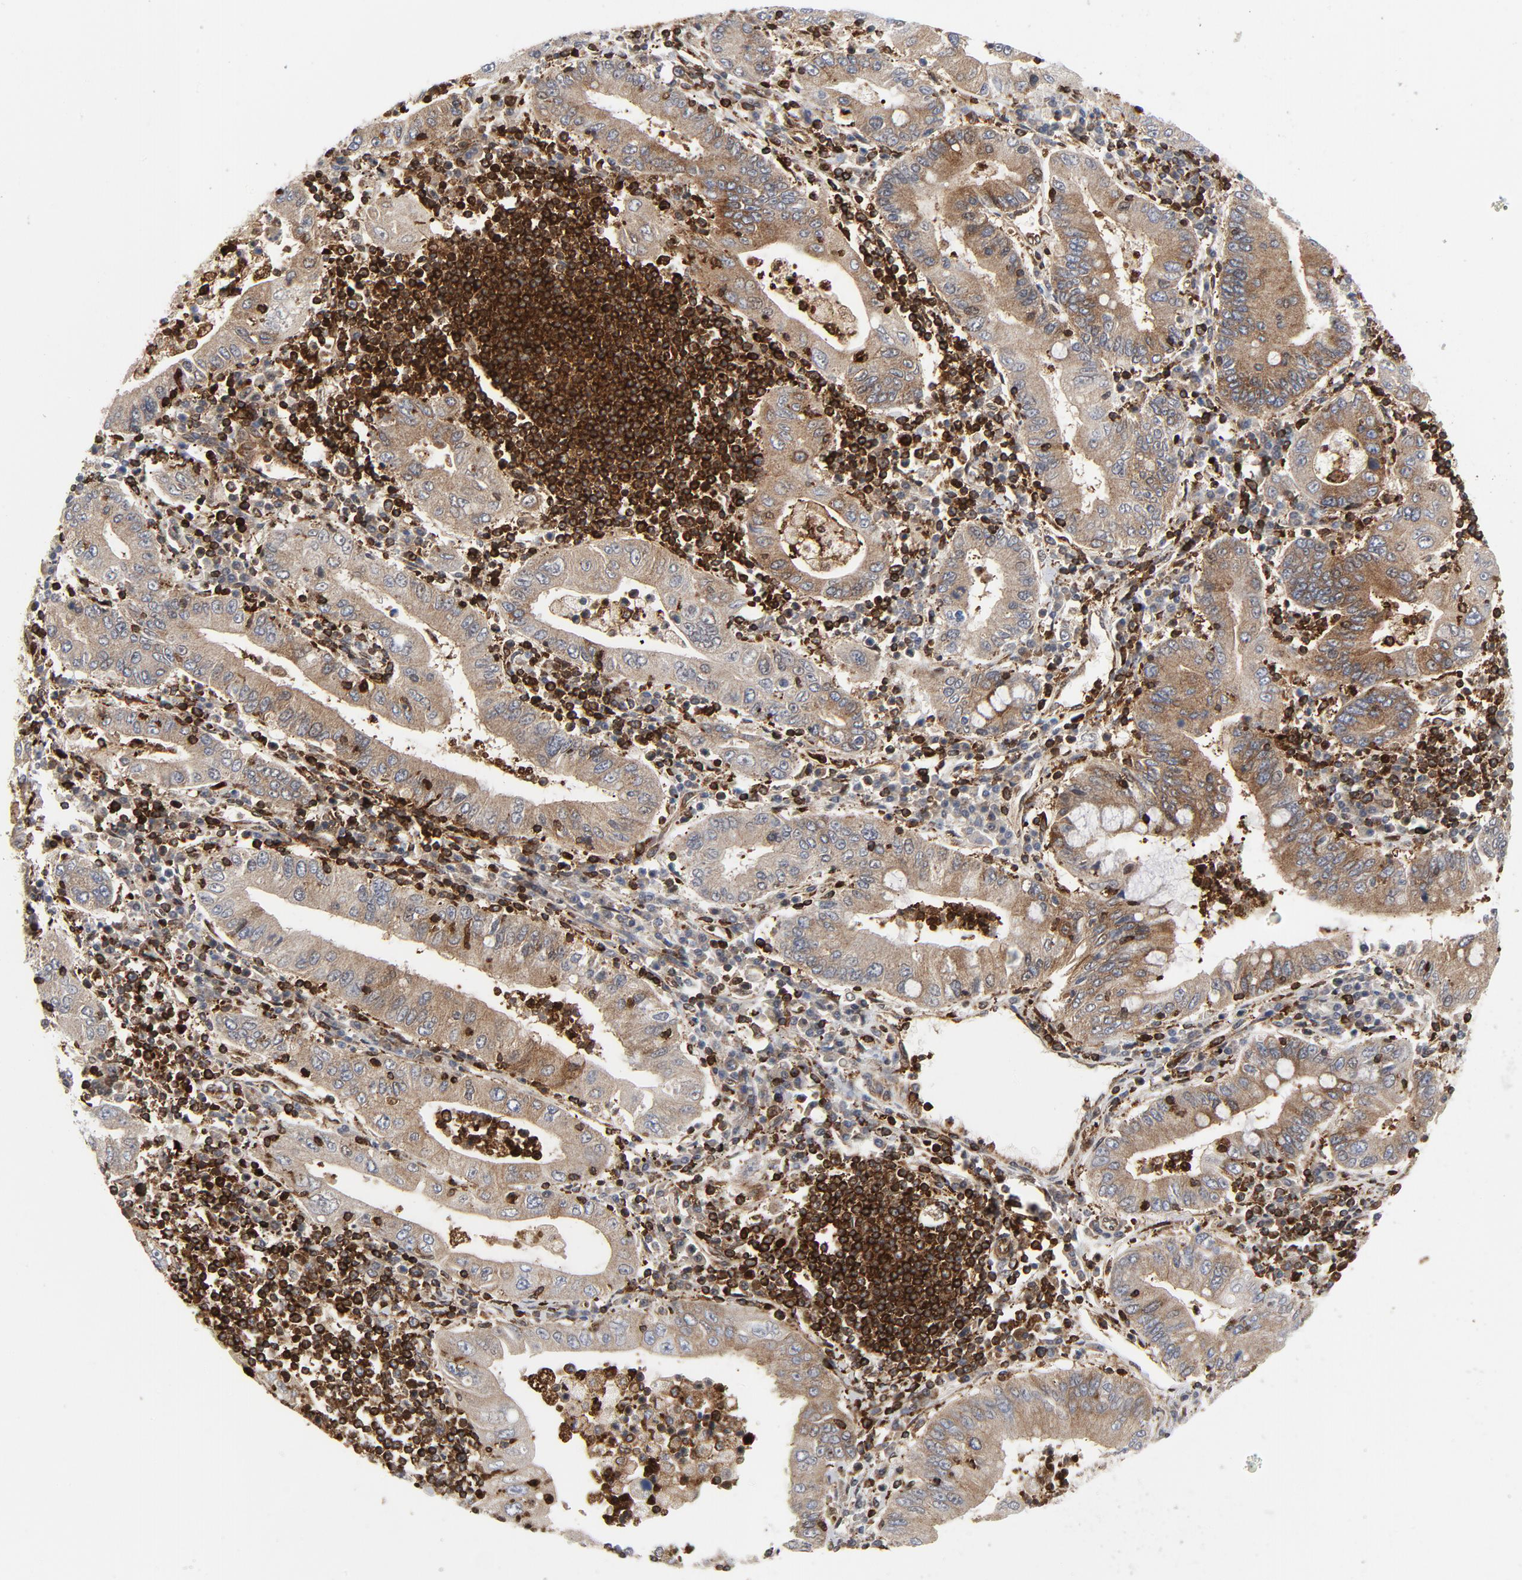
{"staining": {"intensity": "moderate", "quantity": ">75%", "location": "cytoplasmic/membranous"}, "tissue": "stomach cancer", "cell_type": "Tumor cells", "image_type": "cancer", "snomed": [{"axis": "morphology", "description": "Normal tissue, NOS"}, {"axis": "morphology", "description": "Adenocarcinoma, NOS"}, {"axis": "topography", "description": "Esophagus"}, {"axis": "topography", "description": "Stomach, upper"}, {"axis": "topography", "description": "Peripheral nerve tissue"}], "caption": "Stomach adenocarcinoma was stained to show a protein in brown. There is medium levels of moderate cytoplasmic/membranous positivity in about >75% of tumor cells. (Brightfield microscopy of DAB IHC at high magnification).", "gene": "YES1", "patient": {"sex": "male", "age": 62}}